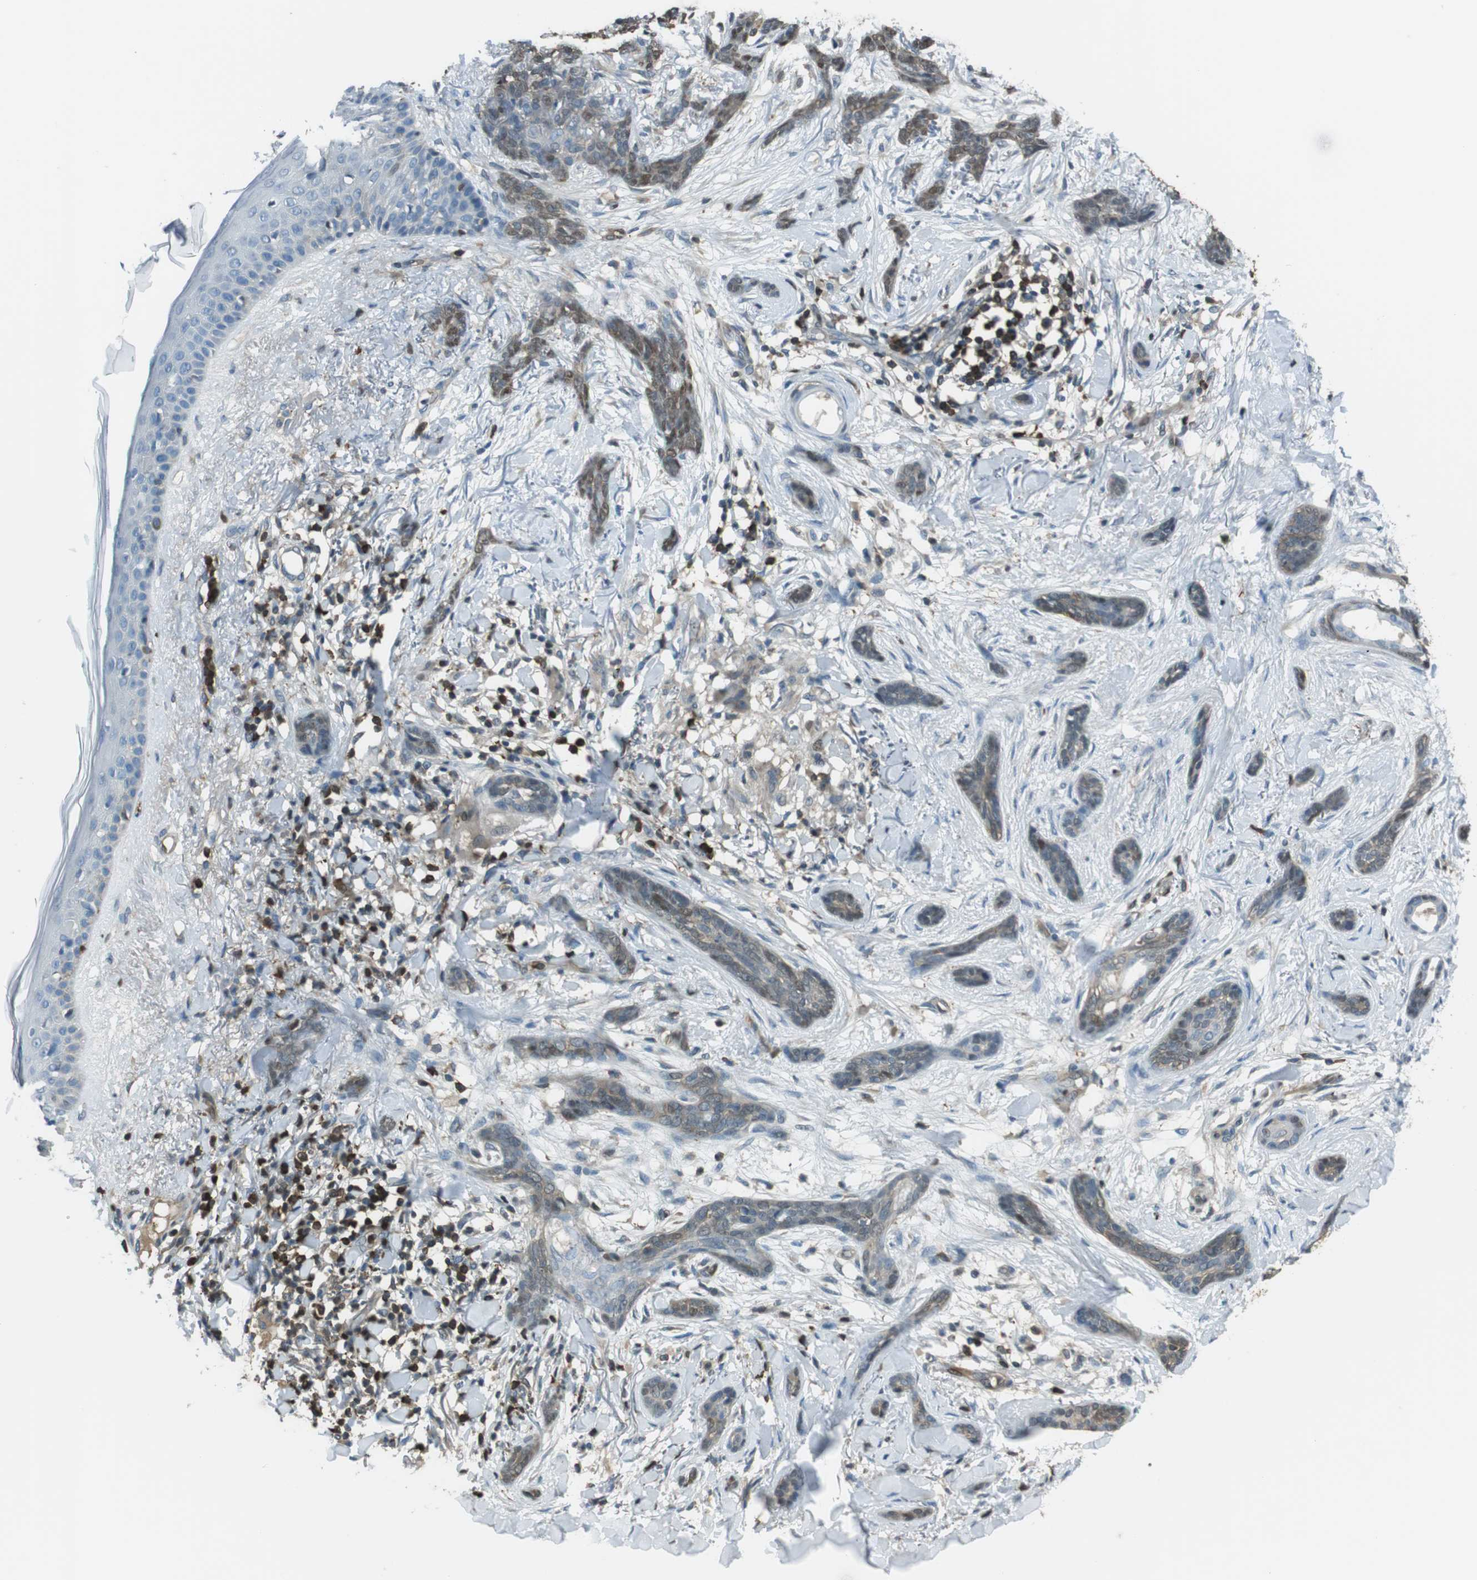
{"staining": {"intensity": "weak", "quantity": "25%-75%", "location": "cytoplasmic/membranous,nuclear"}, "tissue": "skin cancer", "cell_type": "Tumor cells", "image_type": "cancer", "snomed": [{"axis": "morphology", "description": "Basal cell carcinoma"}, {"axis": "morphology", "description": "Adnexal tumor, benign"}, {"axis": "topography", "description": "Skin"}], "caption": "Skin basal cell carcinoma tissue reveals weak cytoplasmic/membranous and nuclear positivity in approximately 25%-75% of tumor cells", "gene": "TWSG1", "patient": {"sex": "female", "age": 42}}